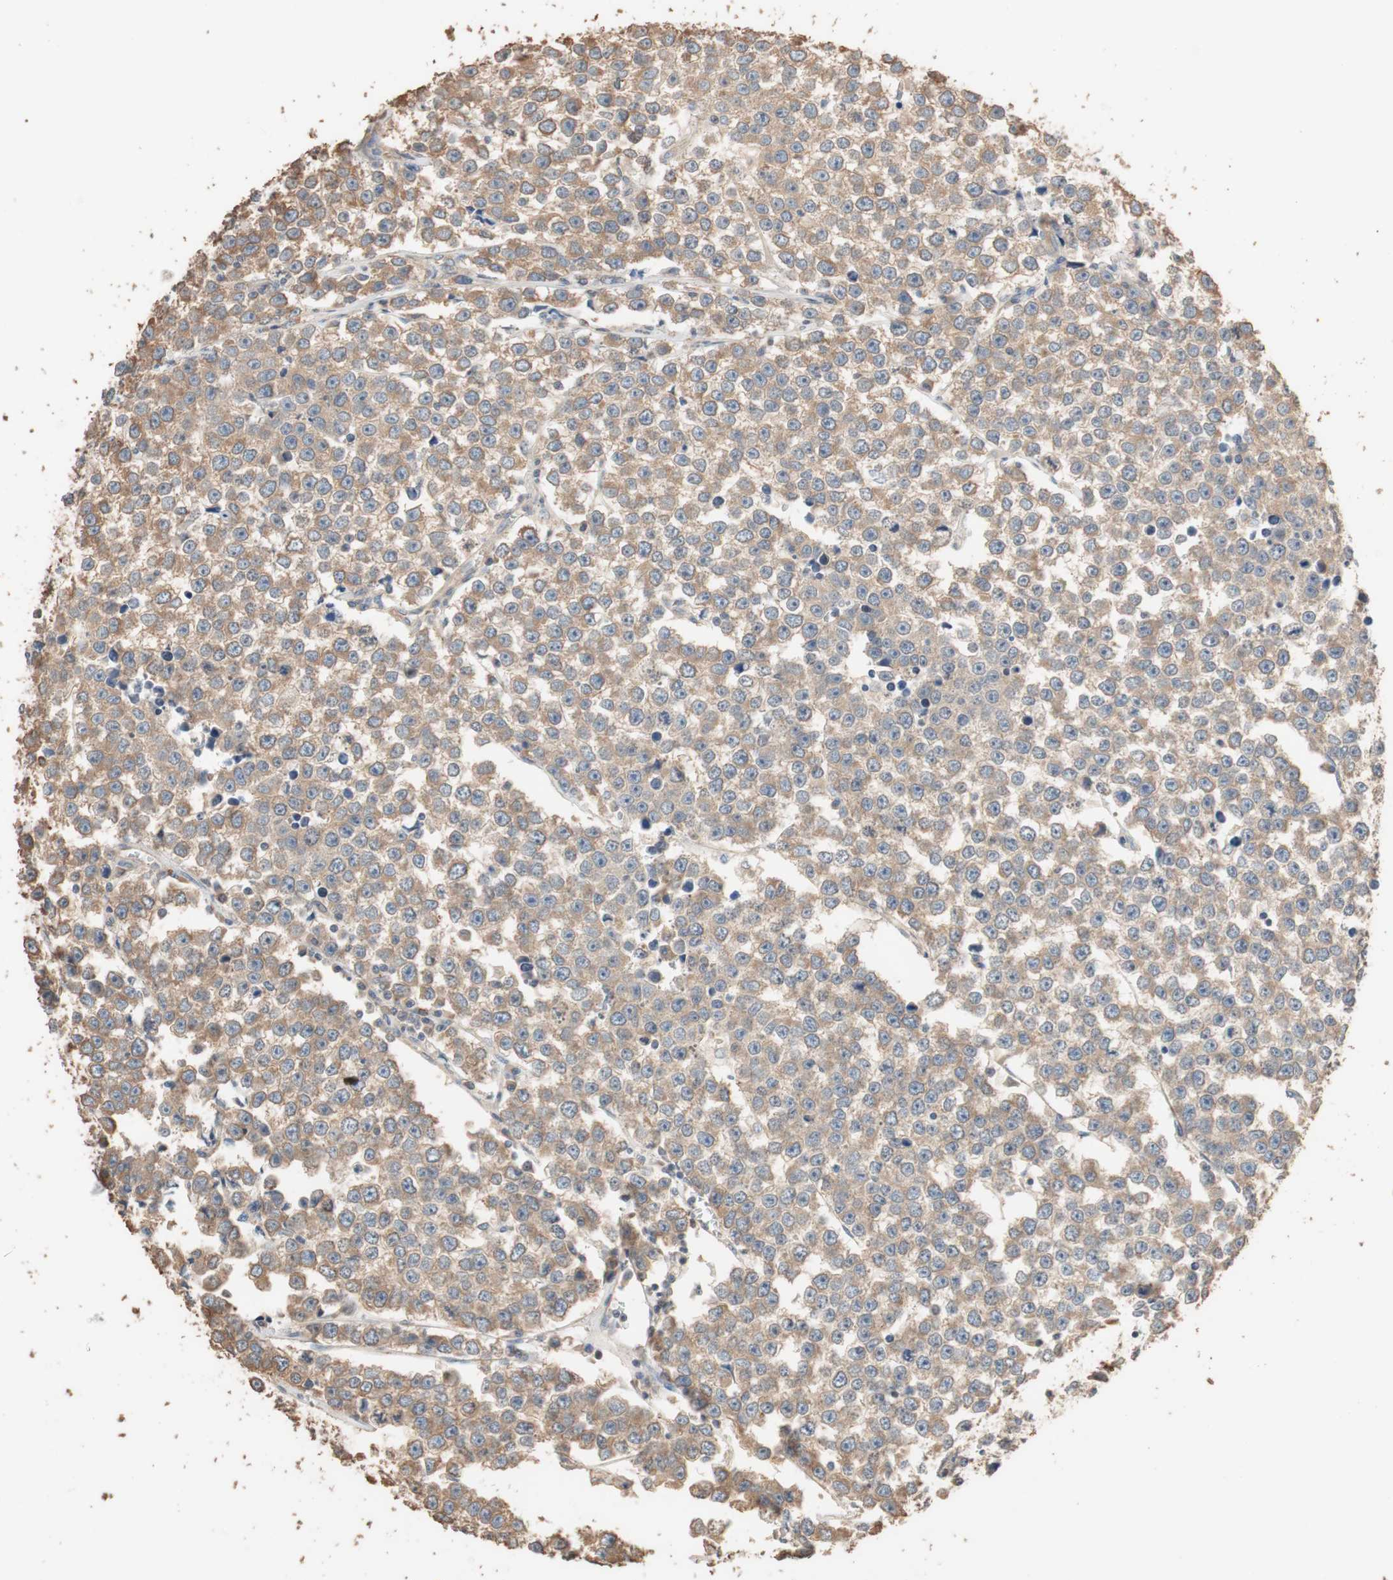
{"staining": {"intensity": "moderate", "quantity": ">75%", "location": "cytoplasmic/membranous"}, "tissue": "testis cancer", "cell_type": "Tumor cells", "image_type": "cancer", "snomed": [{"axis": "morphology", "description": "Seminoma, NOS"}, {"axis": "morphology", "description": "Carcinoma, Embryonal, NOS"}, {"axis": "topography", "description": "Testis"}], "caption": "Protein staining of testis cancer tissue shows moderate cytoplasmic/membranous positivity in approximately >75% of tumor cells.", "gene": "TUBB", "patient": {"sex": "male", "age": 52}}